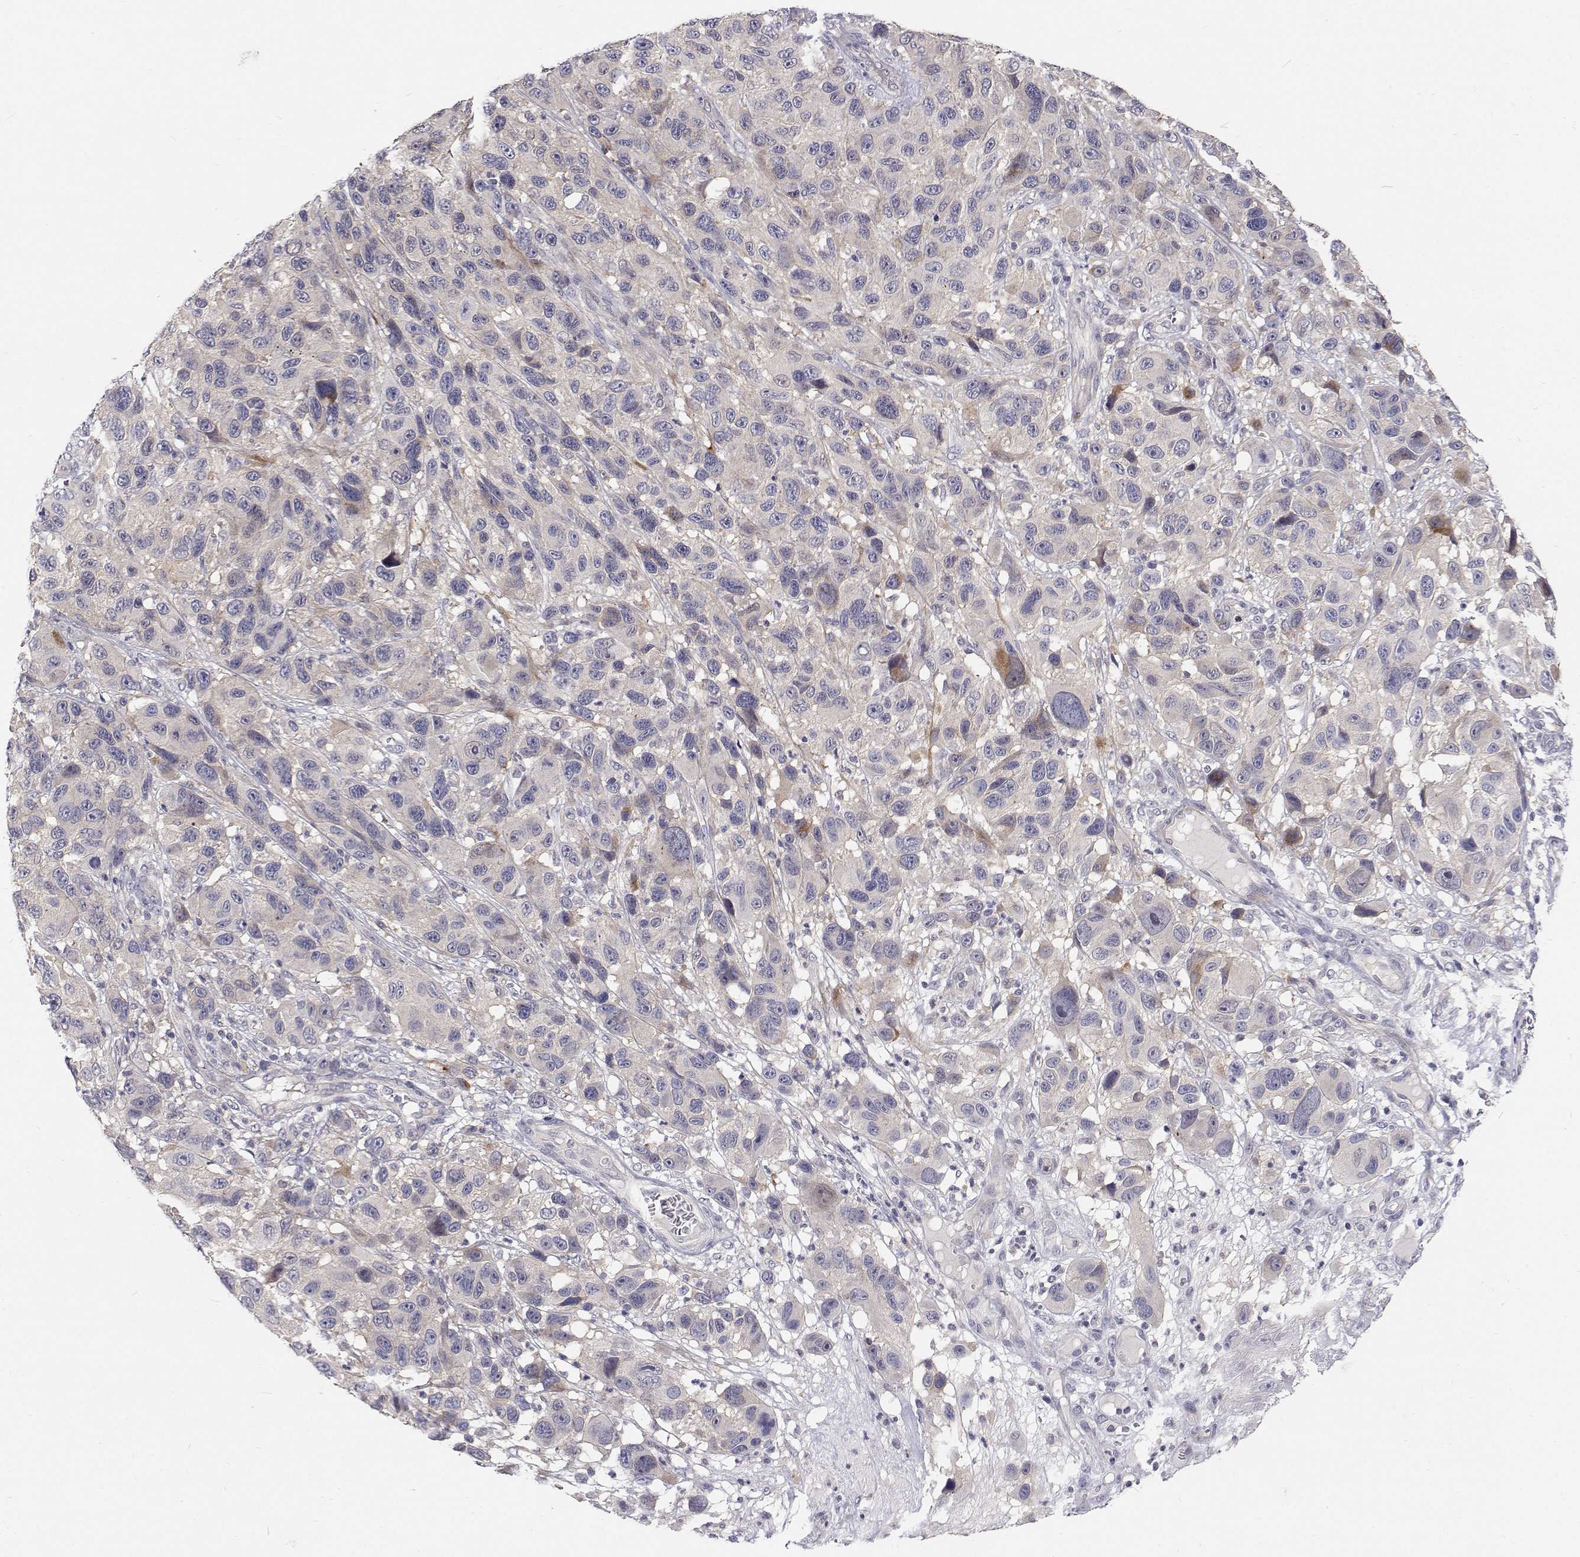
{"staining": {"intensity": "negative", "quantity": "none", "location": "none"}, "tissue": "melanoma", "cell_type": "Tumor cells", "image_type": "cancer", "snomed": [{"axis": "morphology", "description": "Malignant melanoma, NOS"}, {"axis": "topography", "description": "Skin"}], "caption": "Human malignant melanoma stained for a protein using immunohistochemistry (IHC) shows no positivity in tumor cells.", "gene": "MYPN", "patient": {"sex": "male", "age": 53}}